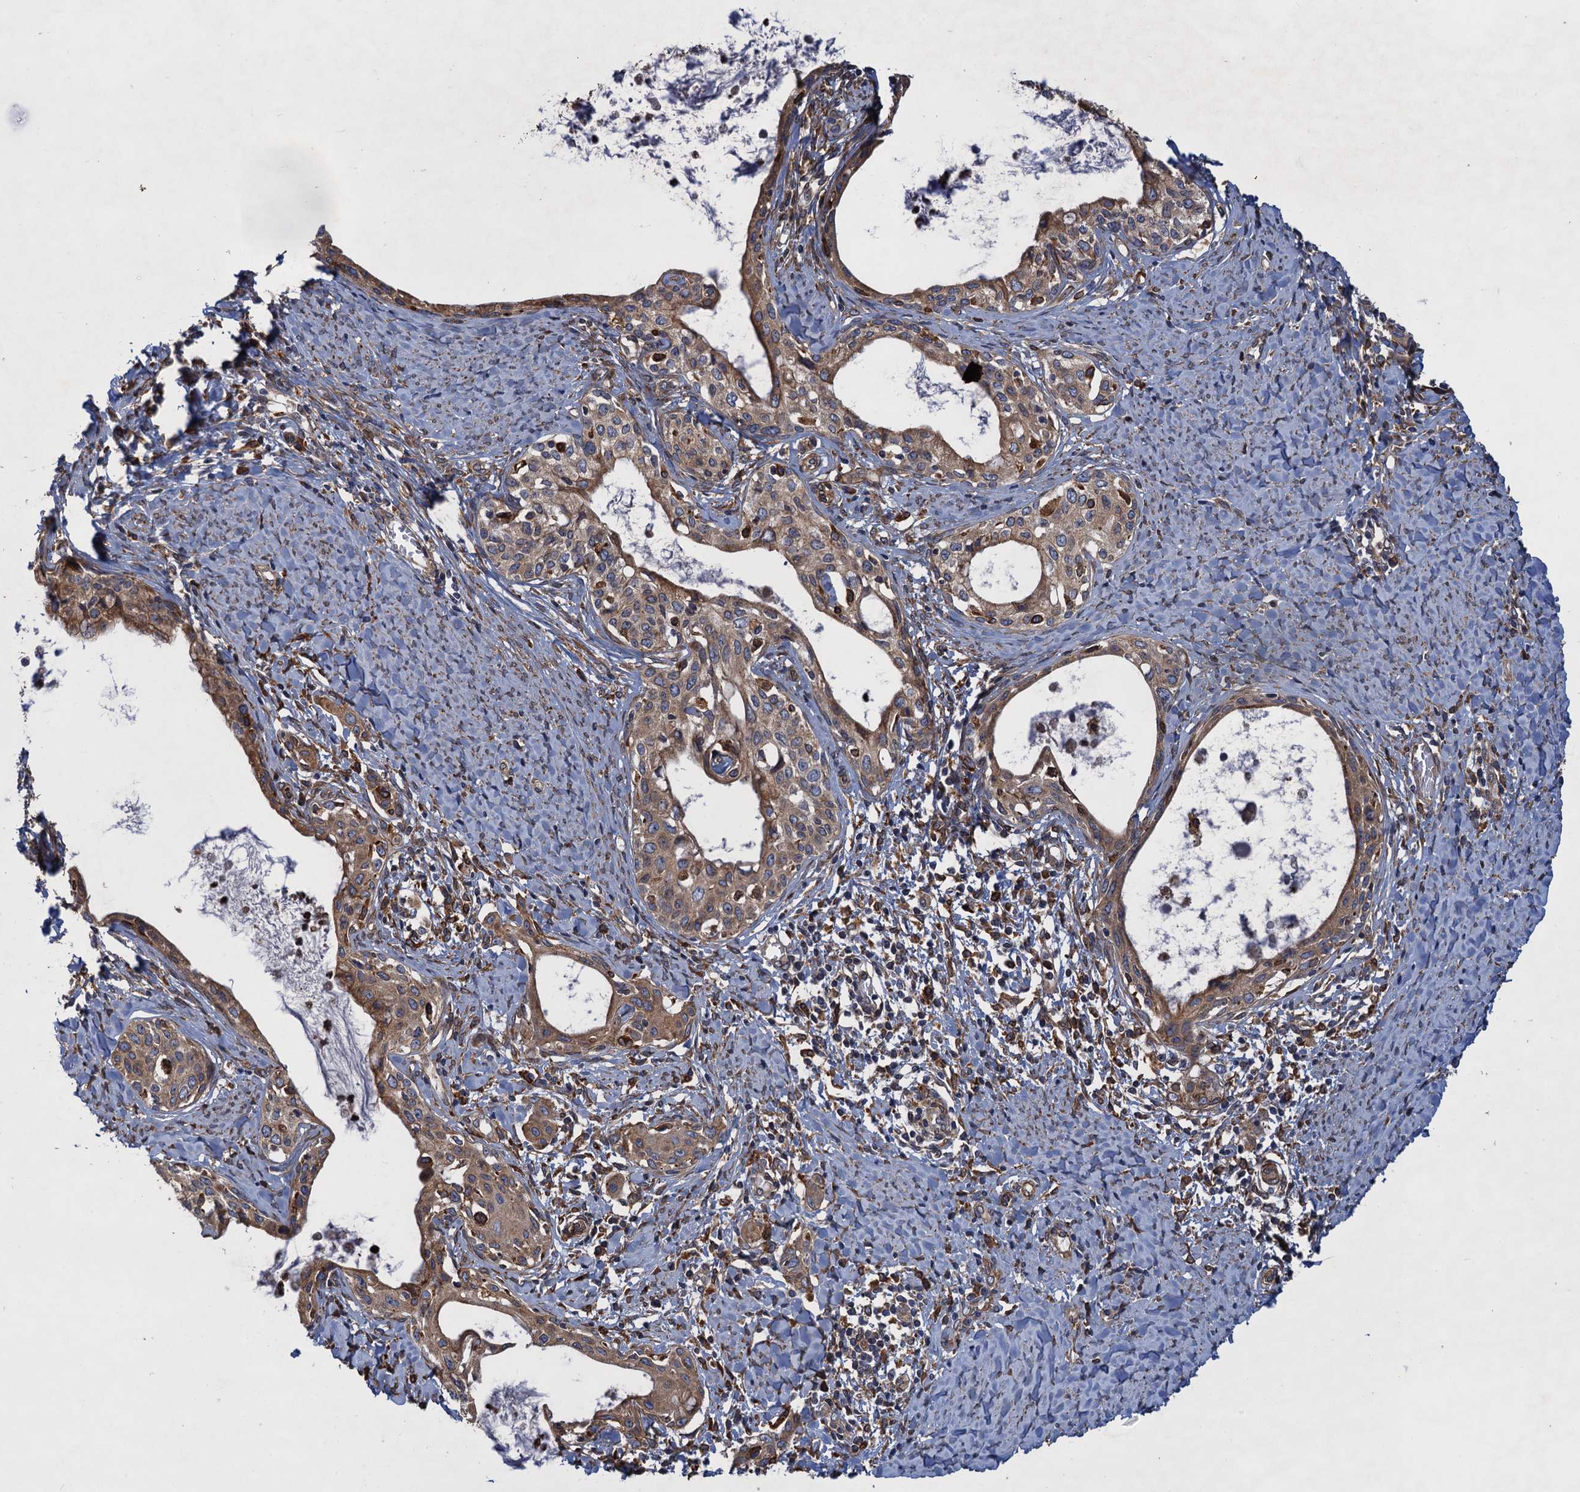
{"staining": {"intensity": "moderate", "quantity": ">75%", "location": "cytoplasmic/membranous"}, "tissue": "cervical cancer", "cell_type": "Tumor cells", "image_type": "cancer", "snomed": [{"axis": "morphology", "description": "Squamous cell carcinoma, NOS"}, {"axis": "morphology", "description": "Adenocarcinoma, NOS"}, {"axis": "topography", "description": "Cervix"}], "caption": "High-power microscopy captured an immunohistochemistry (IHC) micrograph of cervical cancer, revealing moderate cytoplasmic/membranous staining in about >75% of tumor cells. (Stains: DAB (3,3'-diaminobenzidine) in brown, nuclei in blue, Microscopy: brightfield microscopy at high magnification).", "gene": "ARMC5", "patient": {"sex": "female", "age": 52}}